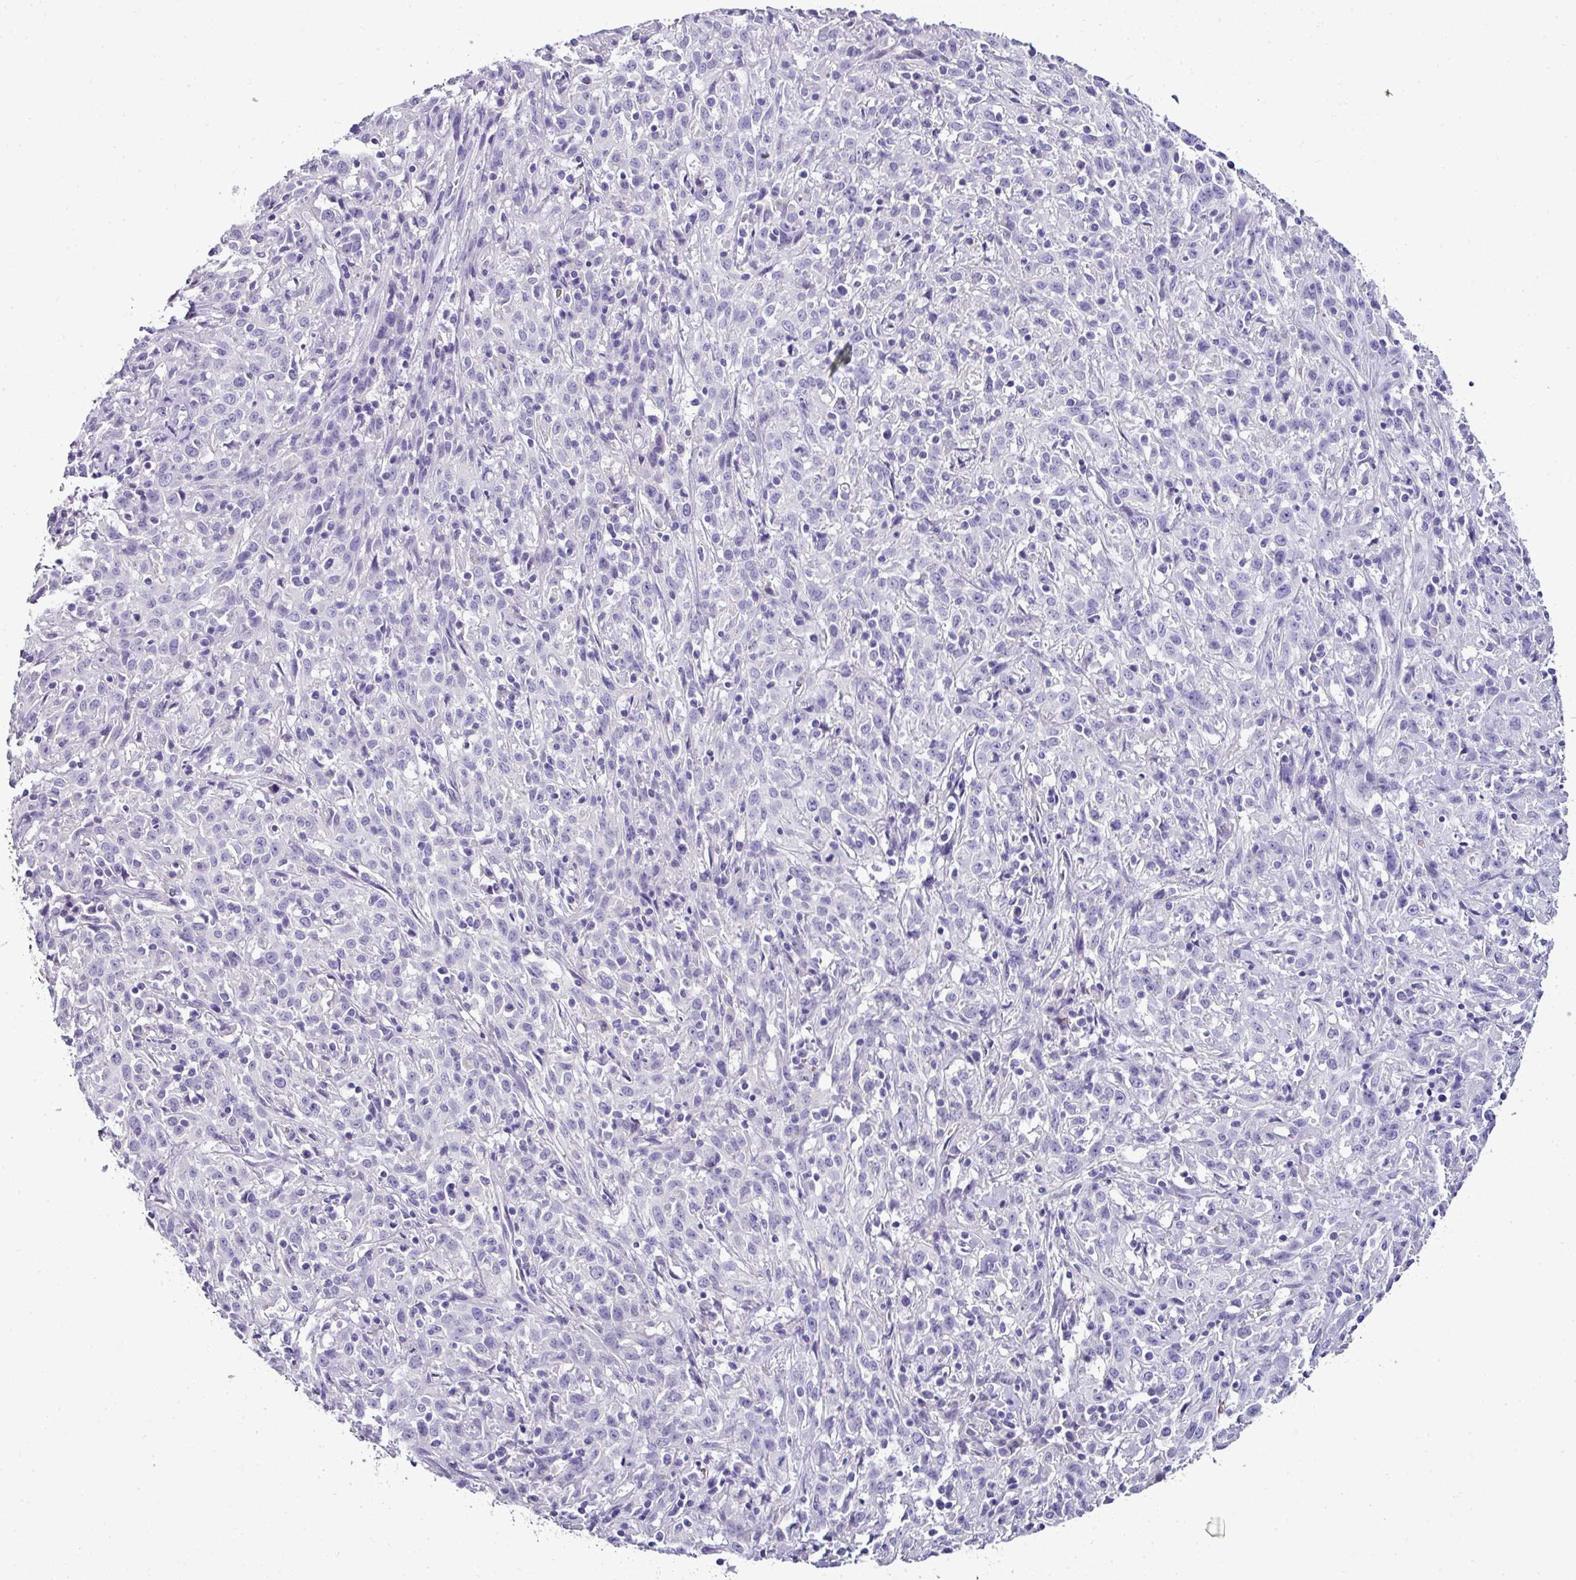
{"staining": {"intensity": "negative", "quantity": "none", "location": "none"}, "tissue": "cervical cancer", "cell_type": "Tumor cells", "image_type": "cancer", "snomed": [{"axis": "morphology", "description": "Squamous cell carcinoma, NOS"}, {"axis": "topography", "description": "Cervix"}], "caption": "IHC of human cervical cancer (squamous cell carcinoma) reveals no staining in tumor cells. (Brightfield microscopy of DAB (3,3'-diaminobenzidine) immunohistochemistry (IHC) at high magnification).", "gene": "NAPSA", "patient": {"sex": "female", "age": 57}}